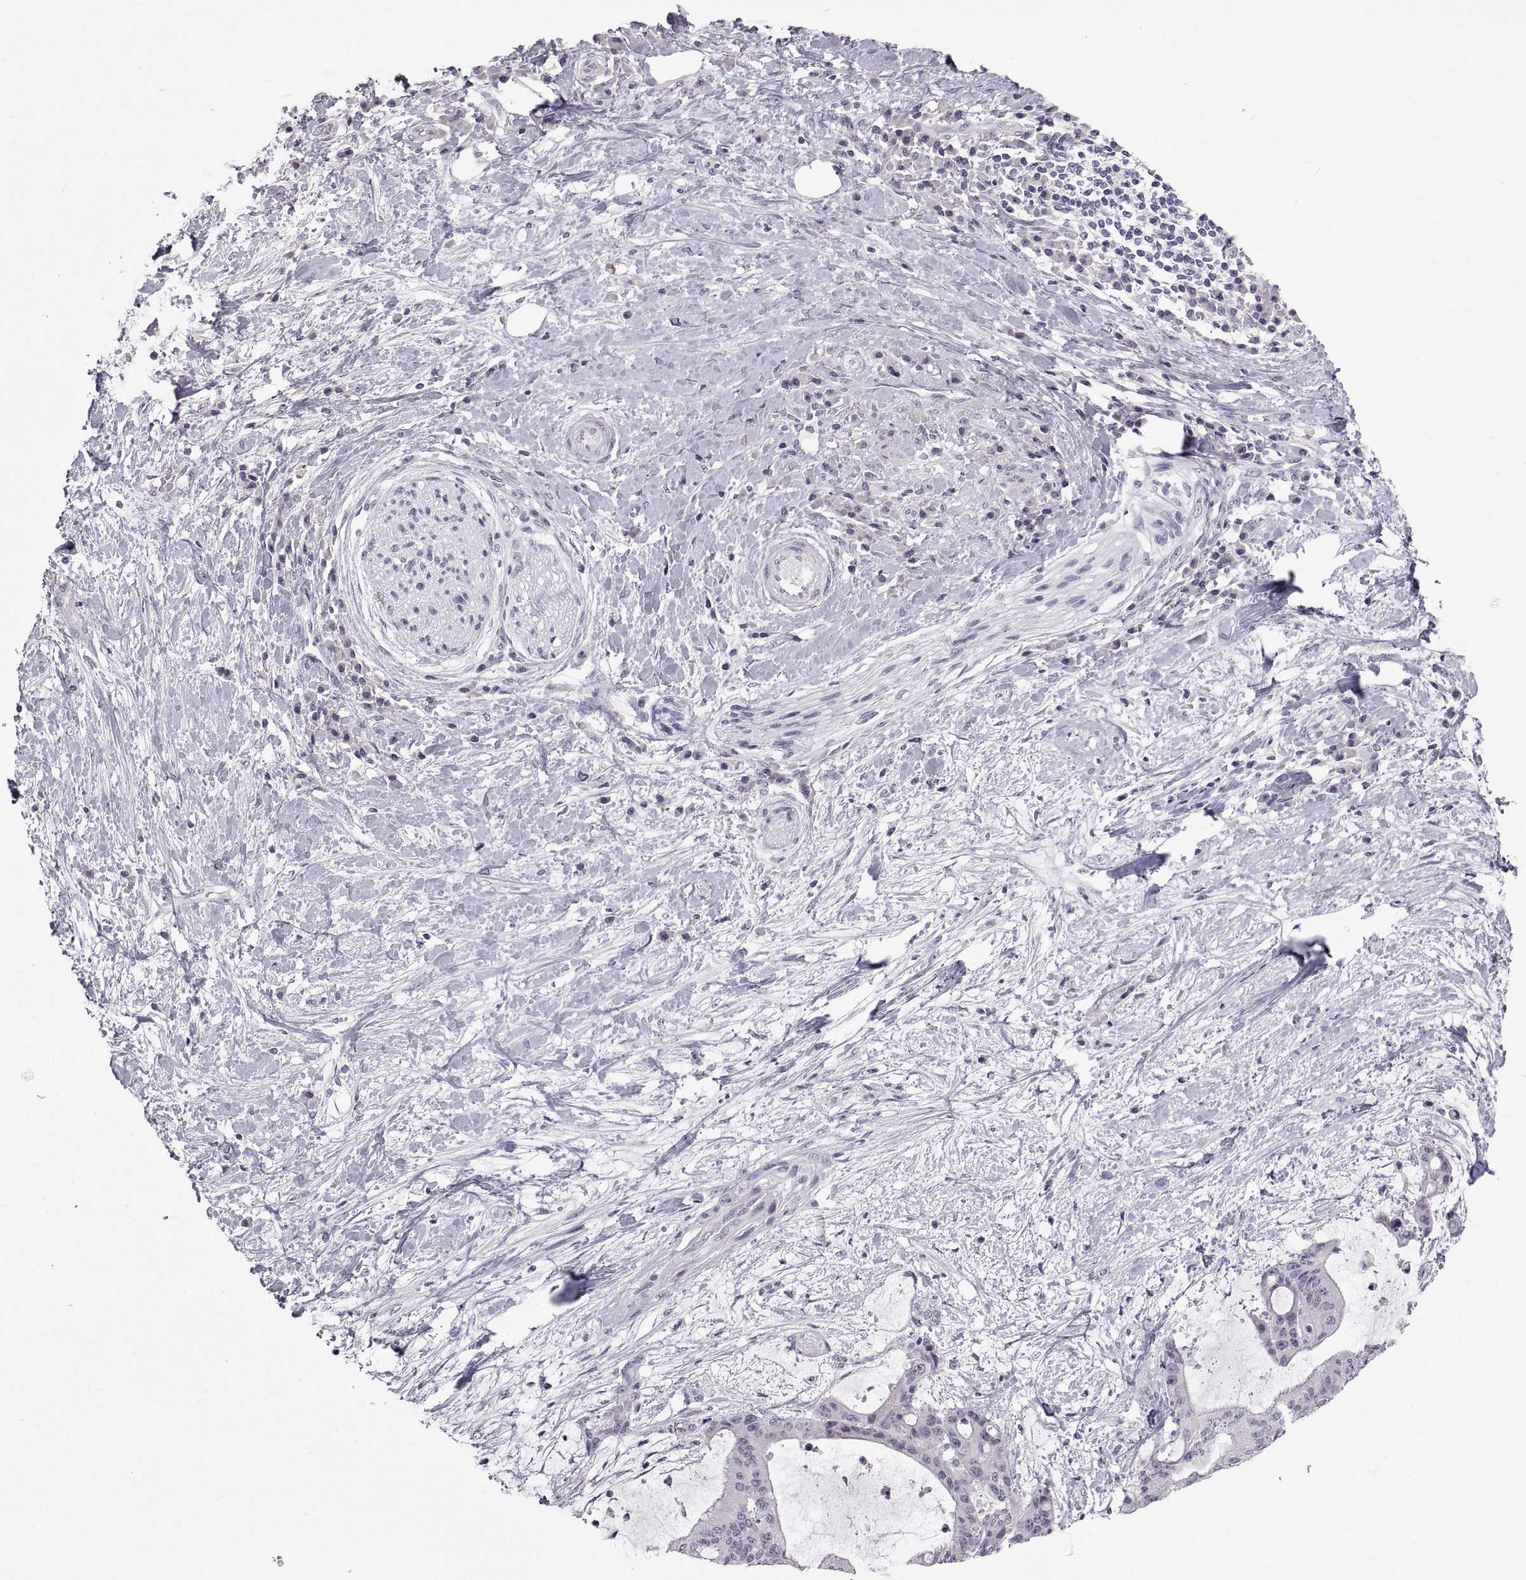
{"staining": {"intensity": "negative", "quantity": "none", "location": "none"}, "tissue": "liver cancer", "cell_type": "Tumor cells", "image_type": "cancer", "snomed": [{"axis": "morphology", "description": "Cholangiocarcinoma"}, {"axis": "topography", "description": "Liver"}], "caption": "Immunohistochemistry histopathology image of liver cholangiocarcinoma stained for a protein (brown), which displays no staining in tumor cells.", "gene": "SPACDR", "patient": {"sex": "female", "age": 73}}